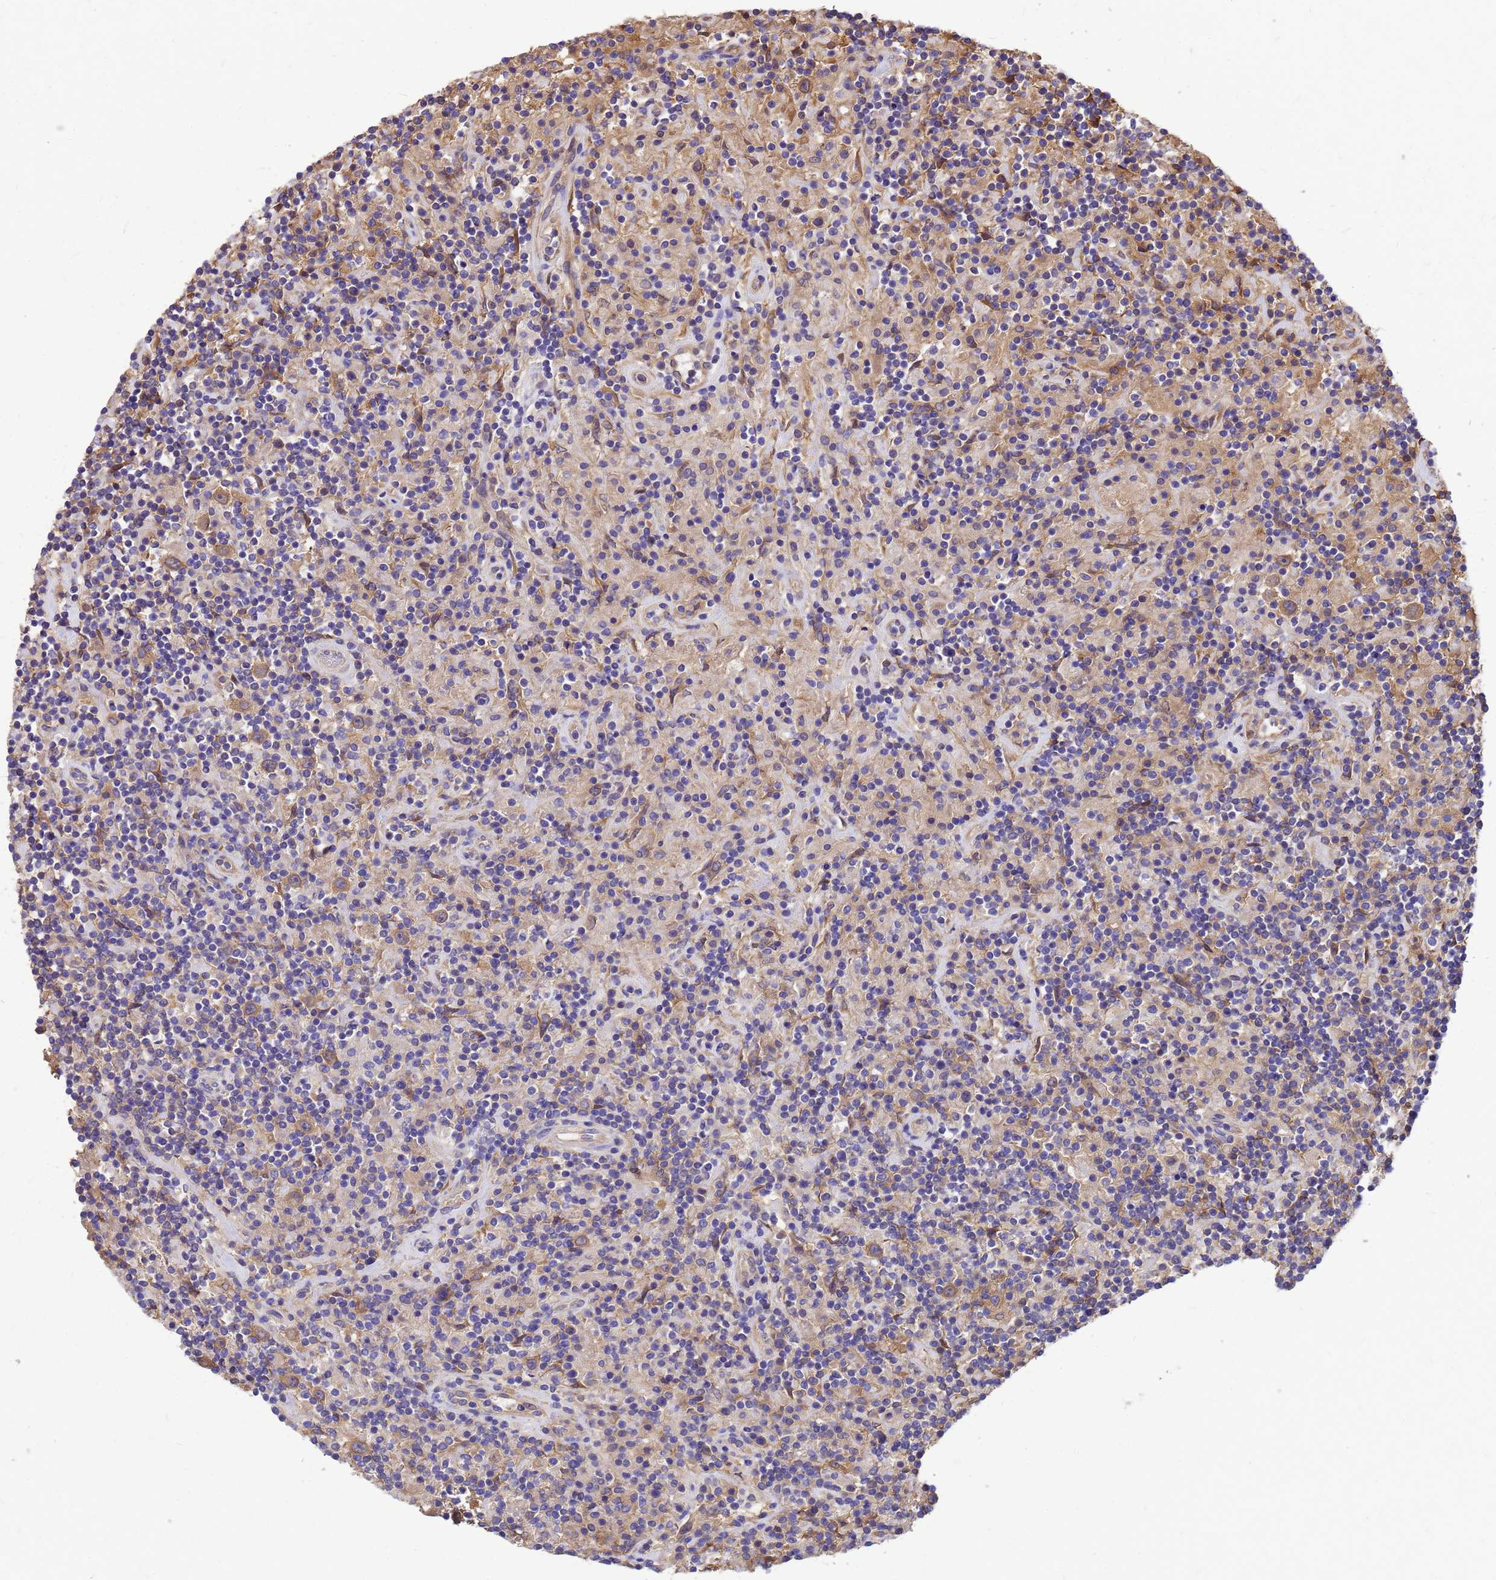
{"staining": {"intensity": "moderate", "quantity": "<25%", "location": "cytoplasmic/membranous"}, "tissue": "lymphoma", "cell_type": "Tumor cells", "image_type": "cancer", "snomed": [{"axis": "morphology", "description": "Hodgkin's disease, NOS"}, {"axis": "topography", "description": "Lymph node"}], "caption": "IHC micrograph of Hodgkin's disease stained for a protein (brown), which exhibits low levels of moderate cytoplasmic/membranous staining in approximately <25% of tumor cells.", "gene": "GID4", "patient": {"sex": "male", "age": 70}}